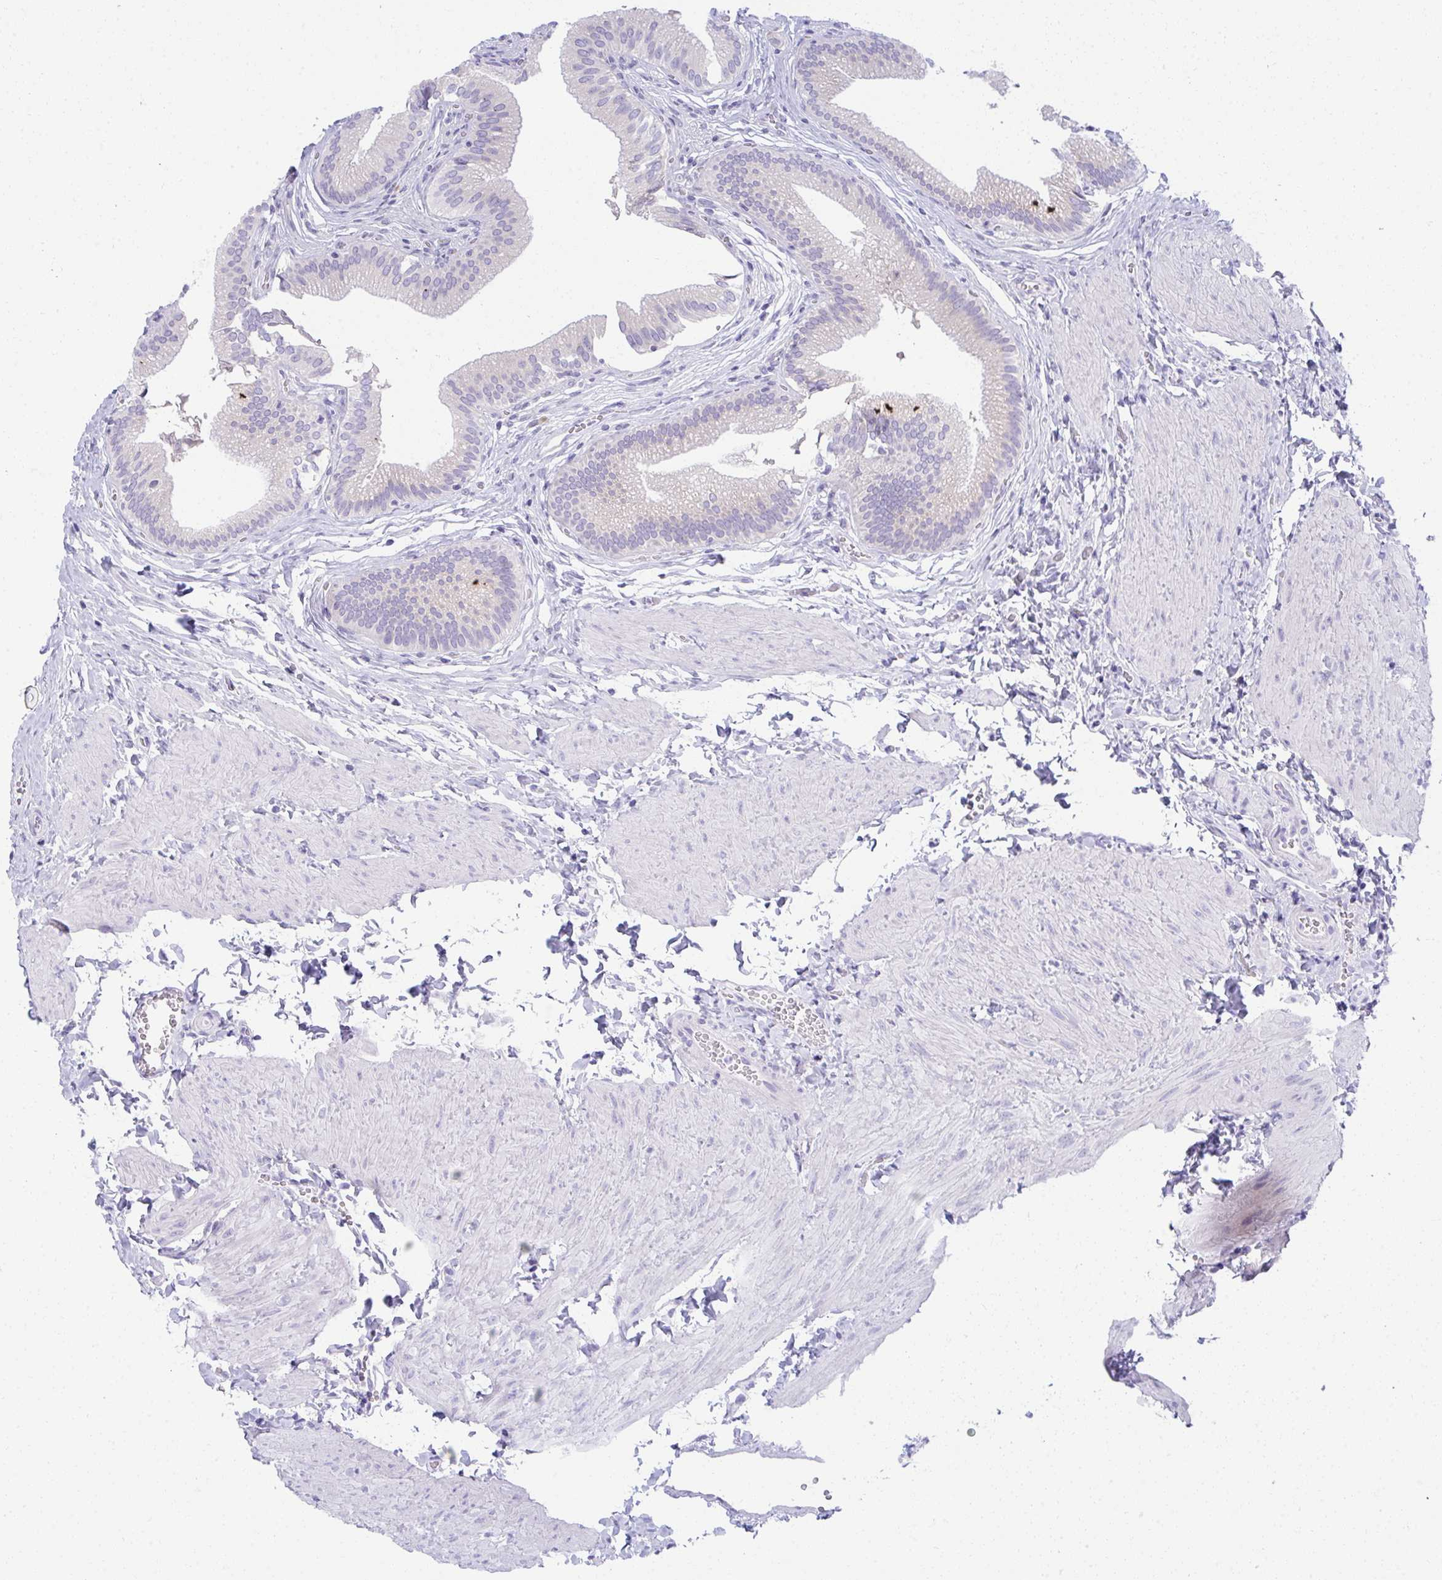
{"staining": {"intensity": "weak", "quantity": "<25%", "location": "cytoplasmic/membranous"}, "tissue": "gallbladder", "cell_type": "Glandular cells", "image_type": "normal", "snomed": [{"axis": "morphology", "description": "Normal tissue, NOS"}, {"axis": "topography", "description": "Gallbladder"}, {"axis": "topography", "description": "Peripheral nerve tissue"}], "caption": "Protein analysis of unremarkable gallbladder demonstrates no significant staining in glandular cells. The staining is performed using DAB (3,3'-diaminobenzidine) brown chromogen with nuclei counter-stained in using hematoxylin.", "gene": "FASLG", "patient": {"sex": "male", "age": 17}}